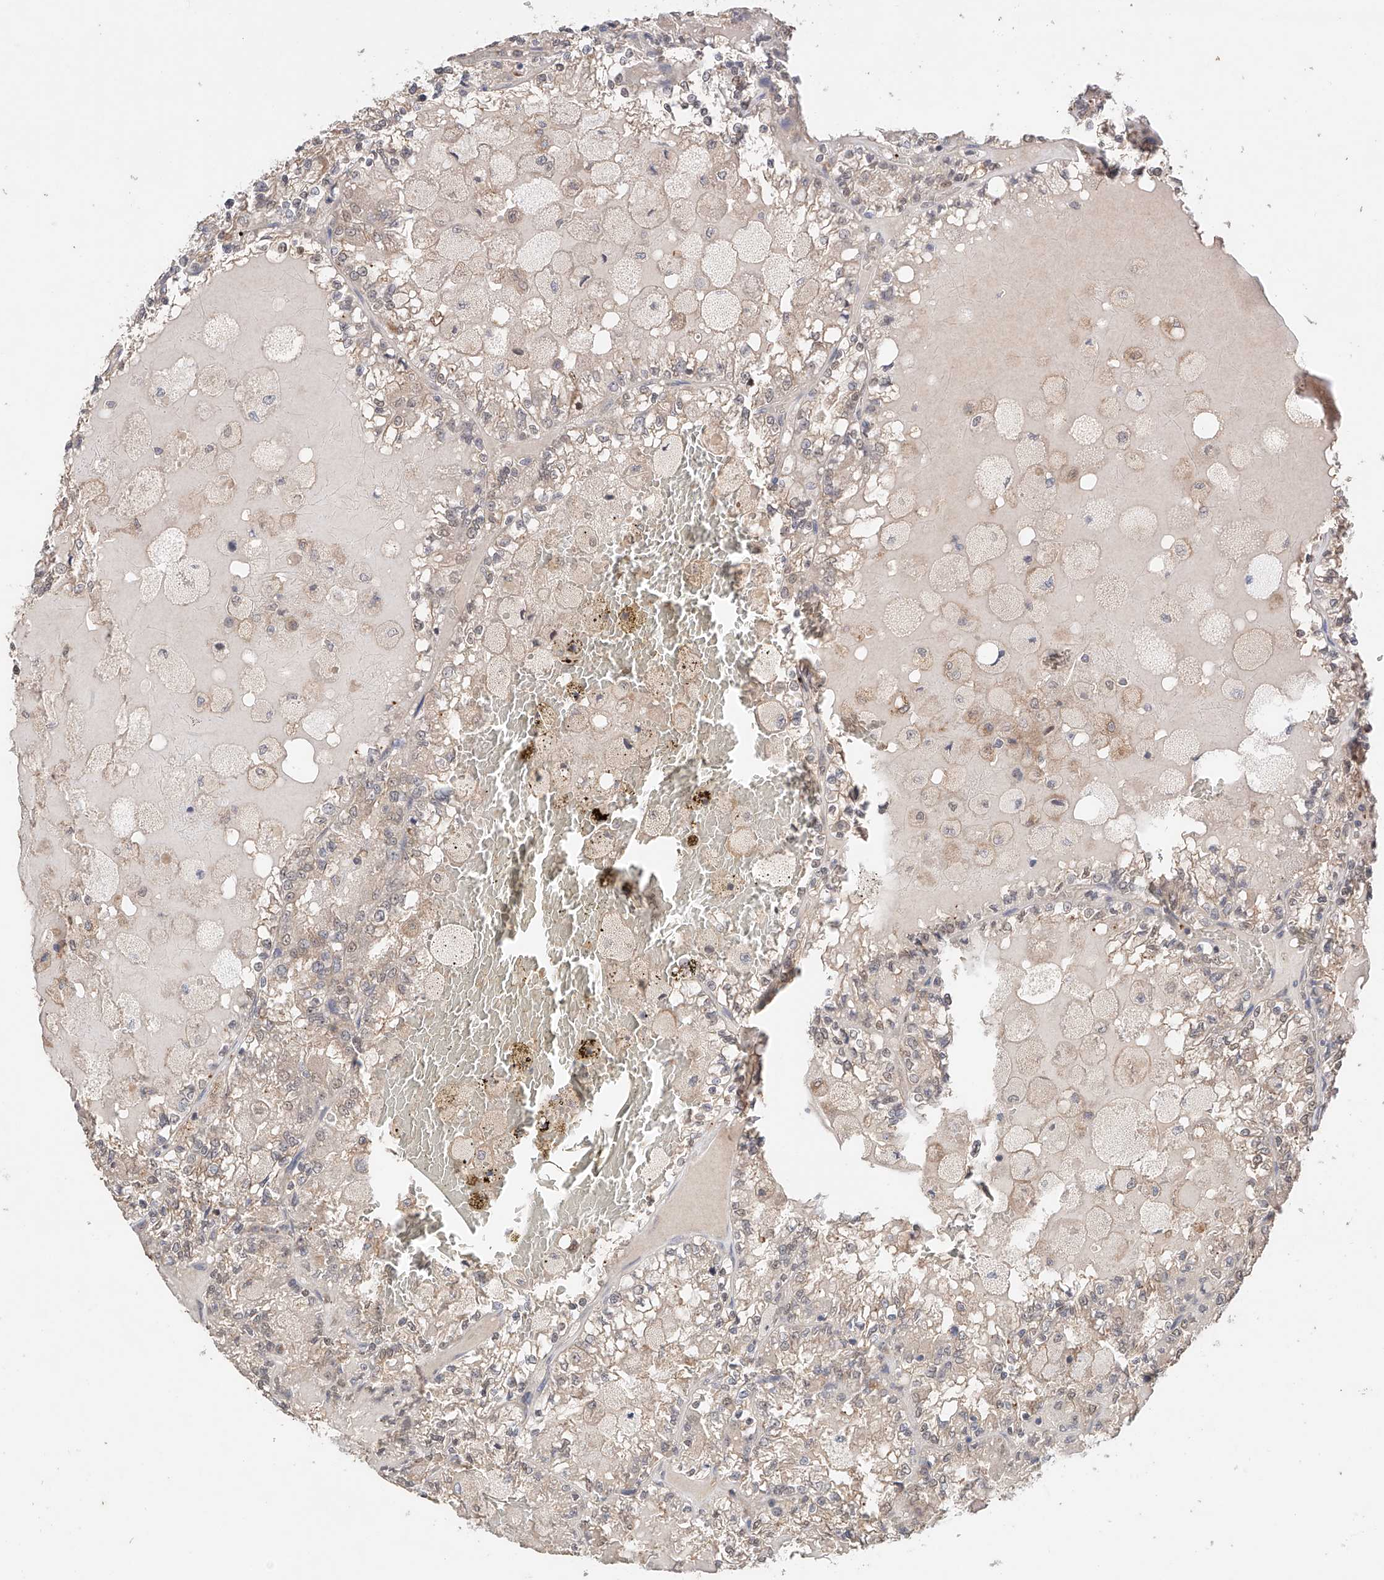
{"staining": {"intensity": "weak", "quantity": "25%-75%", "location": "cytoplasmic/membranous,nuclear"}, "tissue": "renal cancer", "cell_type": "Tumor cells", "image_type": "cancer", "snomed": [{"axis": "morphology", "description": "Adenocarcinoma, NOS"}, {"axis": "topography", "description": "Kidney"}], "caption": "The immunohistochemical stain shows weak cytoplasmic/membranous and nuclear staining in tumor cells of renal cancer (adenocarcinoma) tissue. (Brightfield microscopy of DAB IHC at high magnification).", "gene": "ZFHX2", "patient": {"sex": "female", "age": 56}}